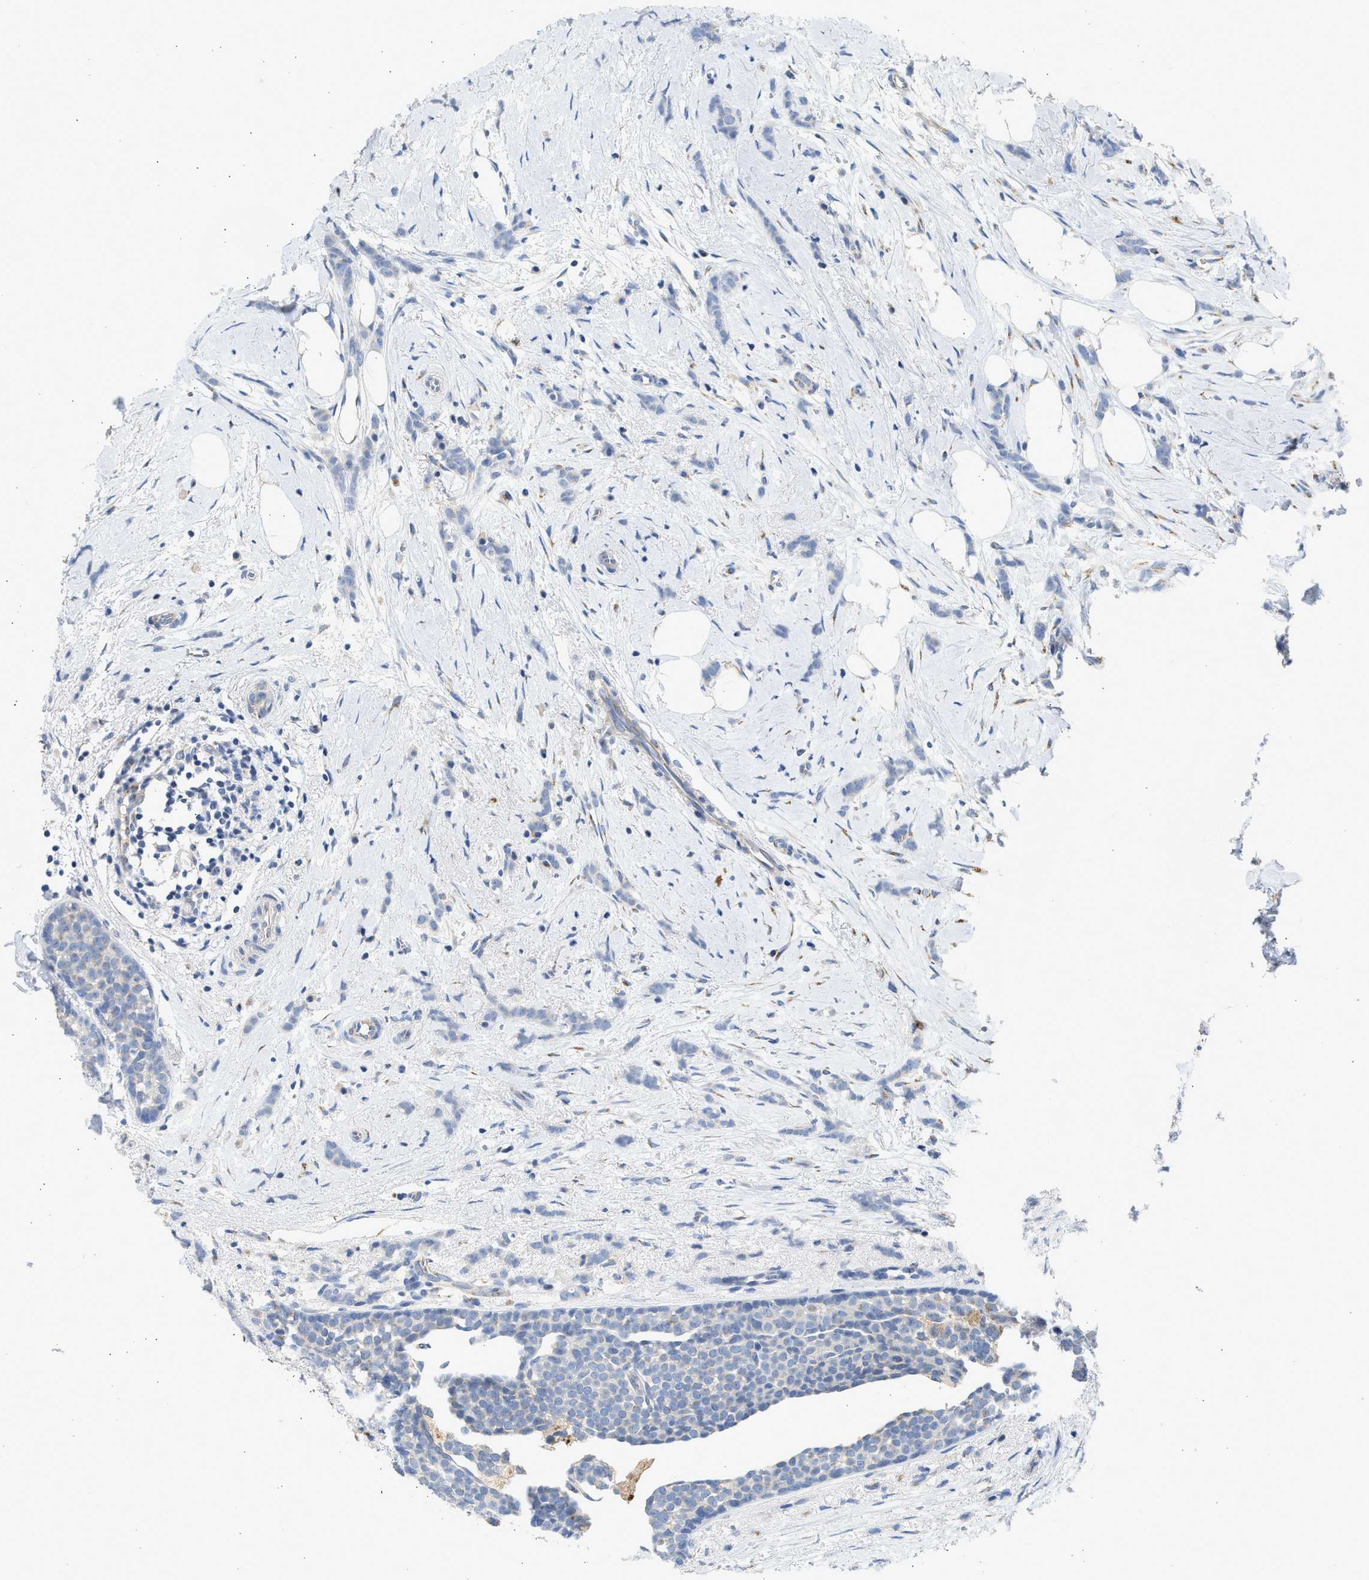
{"staining": {"intensity": "weak", "quantity": "<25%", "location": "cytoplasmic/membranous"}, "tissue": "breast cancer", "cell_type": "Tumor cells", "image_type": "cancer", "snomed": [{"axis": "morphology", "description": "Lobular carcinoma, in situ"}, {"axis": "morphology", "description": "Lobular carcinoma"}, {"axis": "topography", "description": "Breast"}], "caption": "High magnification brightfield microscopy of breast cancer (lobular carcinoma in situ) stained with DAB (brown) and counterstained with hematoxylin (blue): tumor cells show no significant positivity. (Brightfield microscopy of DAB immunohistochemistry (IHC) at high magnification).", "gene": "IPO8", "patient": {"sex": "female", "age": 41}}